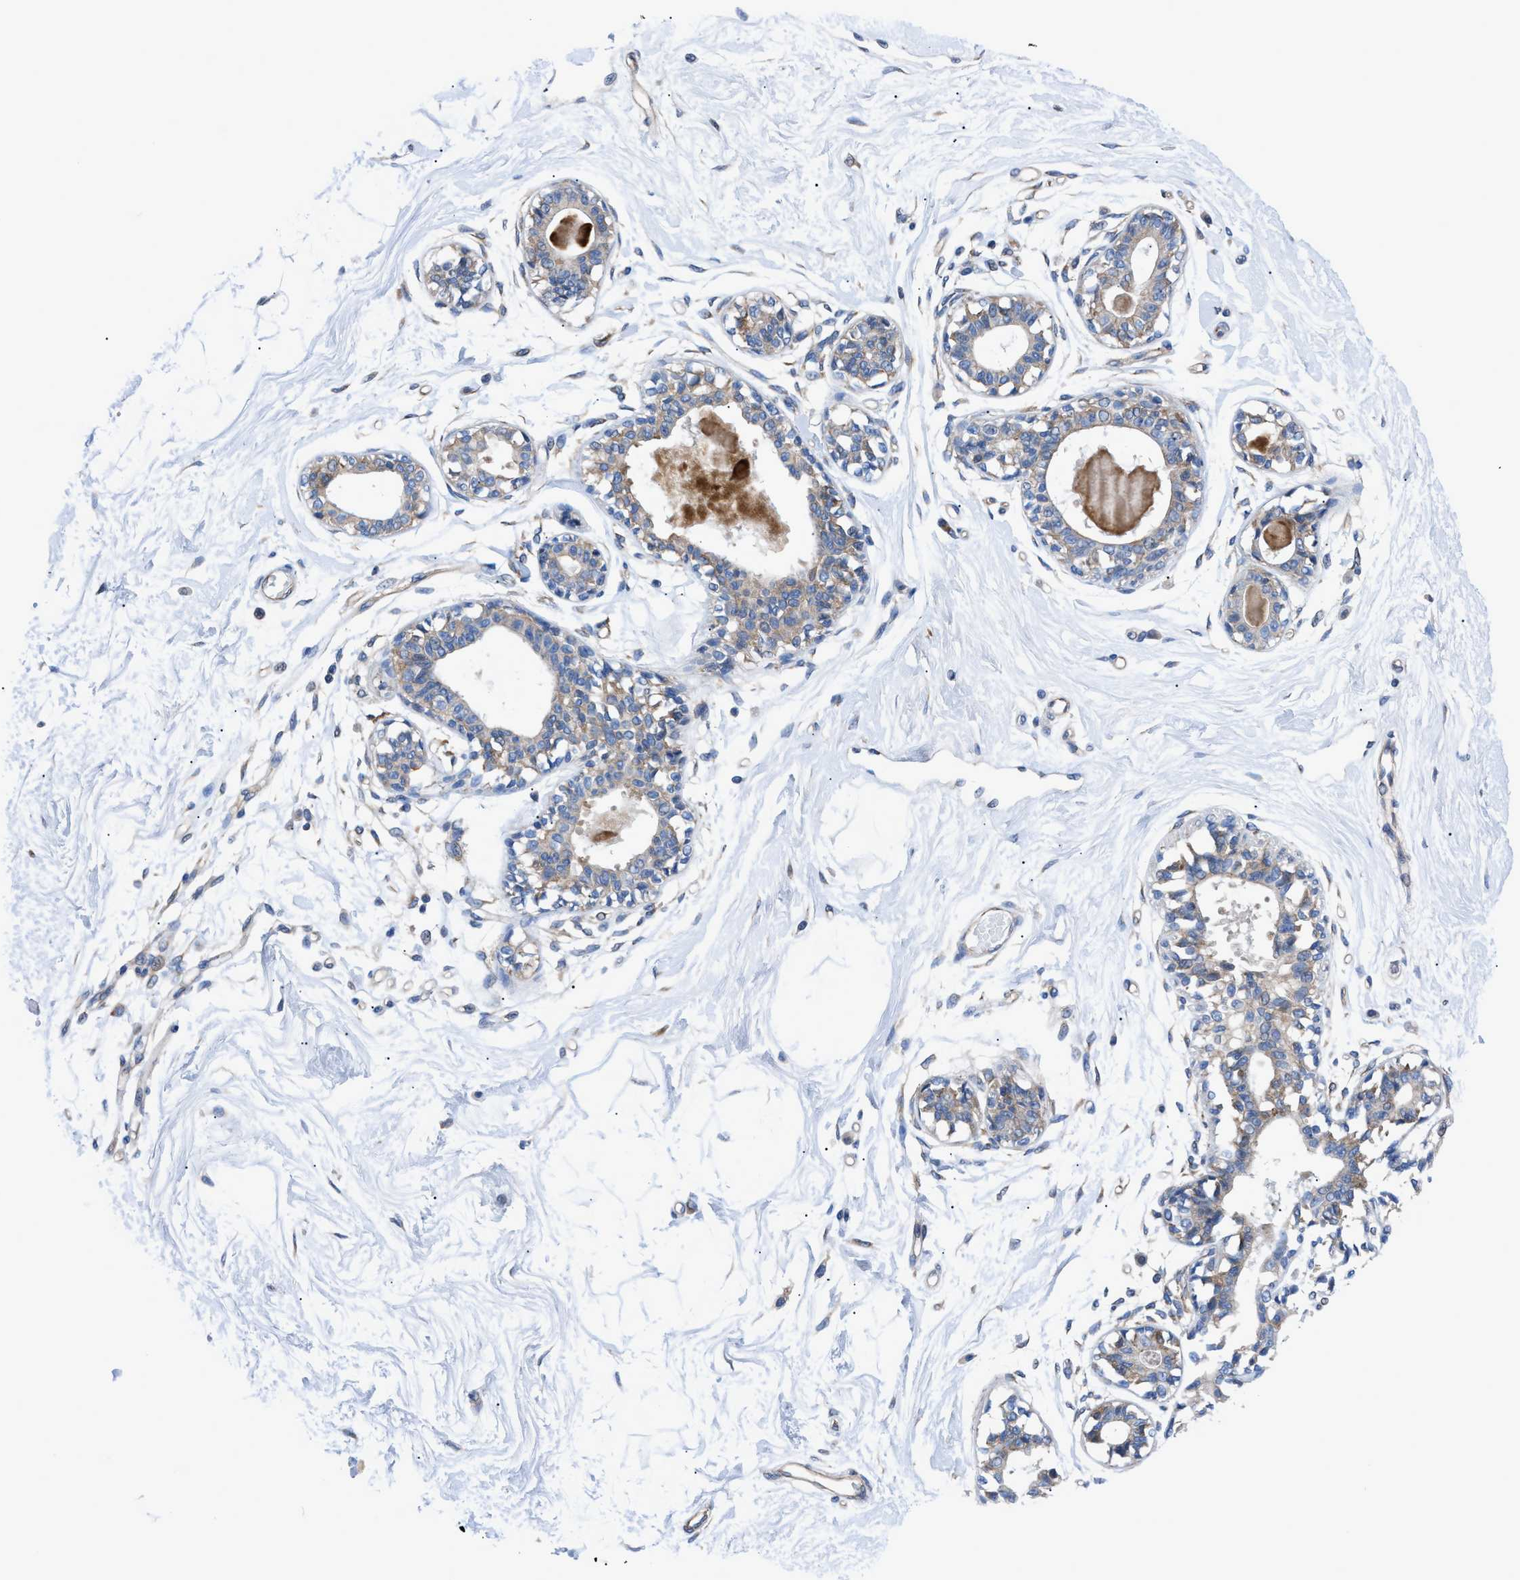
{"staining": {"intensity": "negative", "quantity": "none", "location": "none"}, "tissue": "breast", "cell_type": "Adipocytes", "image_type": "normal", "snomed": [{"axis": "morphology", "description": "Normal tissue, NOS"}, {"axis": "topography", "description": "Breast"}], "caption": "An immunohistochemistry (IHC) image of benign breast is shown. There is no staining in adipocytes of breast. Nuclei are stained in blue.", "gene": "DMAC1", "patient": {"sex": "female", "age": 45}}